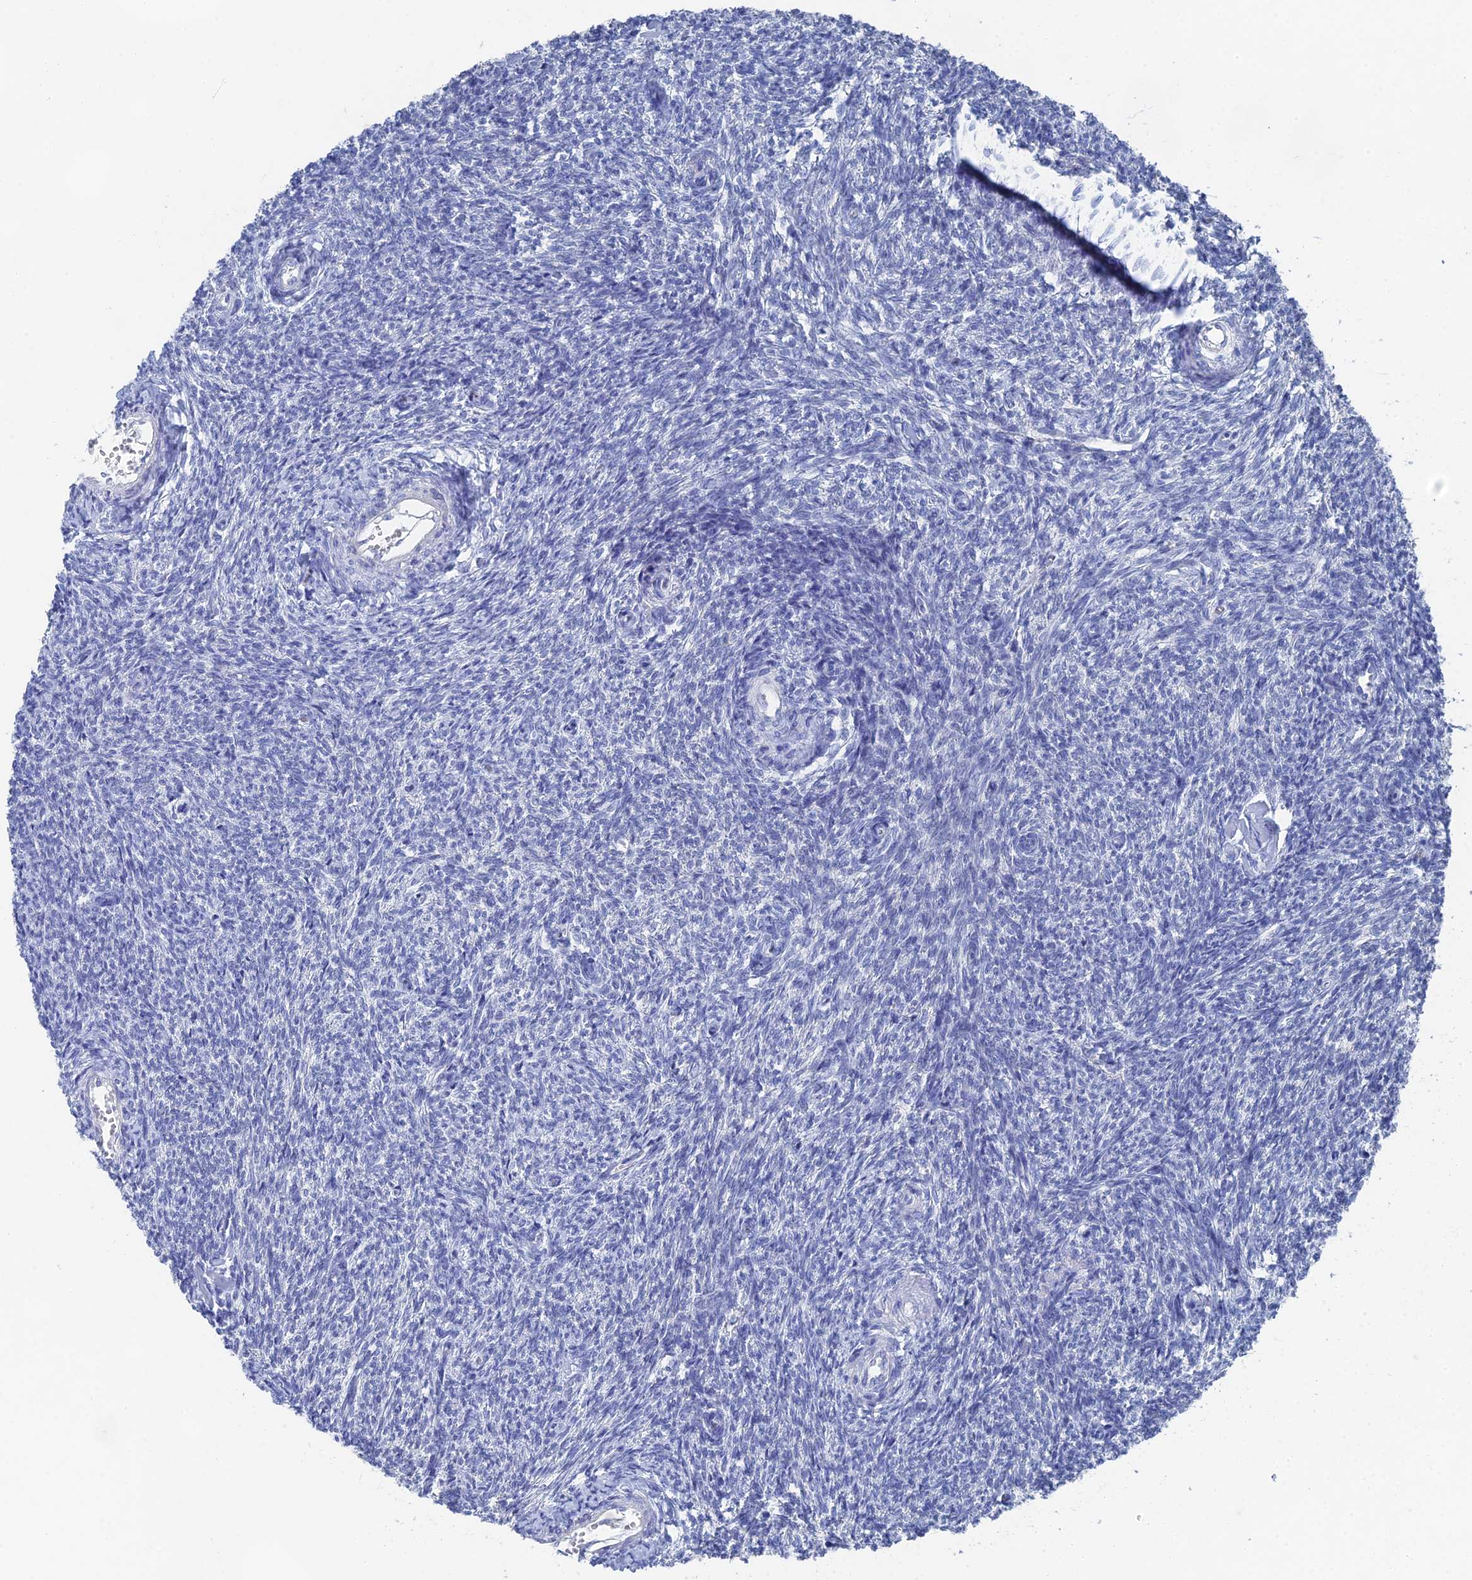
{"staining": {"intensity": "negative", "quantity": "none", "location": "none"}, "tissue": "ovary", "cell_type": "Follicle cells", "image_type": "normal", "snomed": [{"axis": "morphology", "description": "Normal tissue, NOS"}, {"axis": "topography", "description": "Ovary"}], "caption": "This is an immunohistochemistry (IHC) histopathology image of normal human ovary. There is no staining in follicle cells.", "gene": "GFAP", "patient": {"sex": "female", "age": 44}}